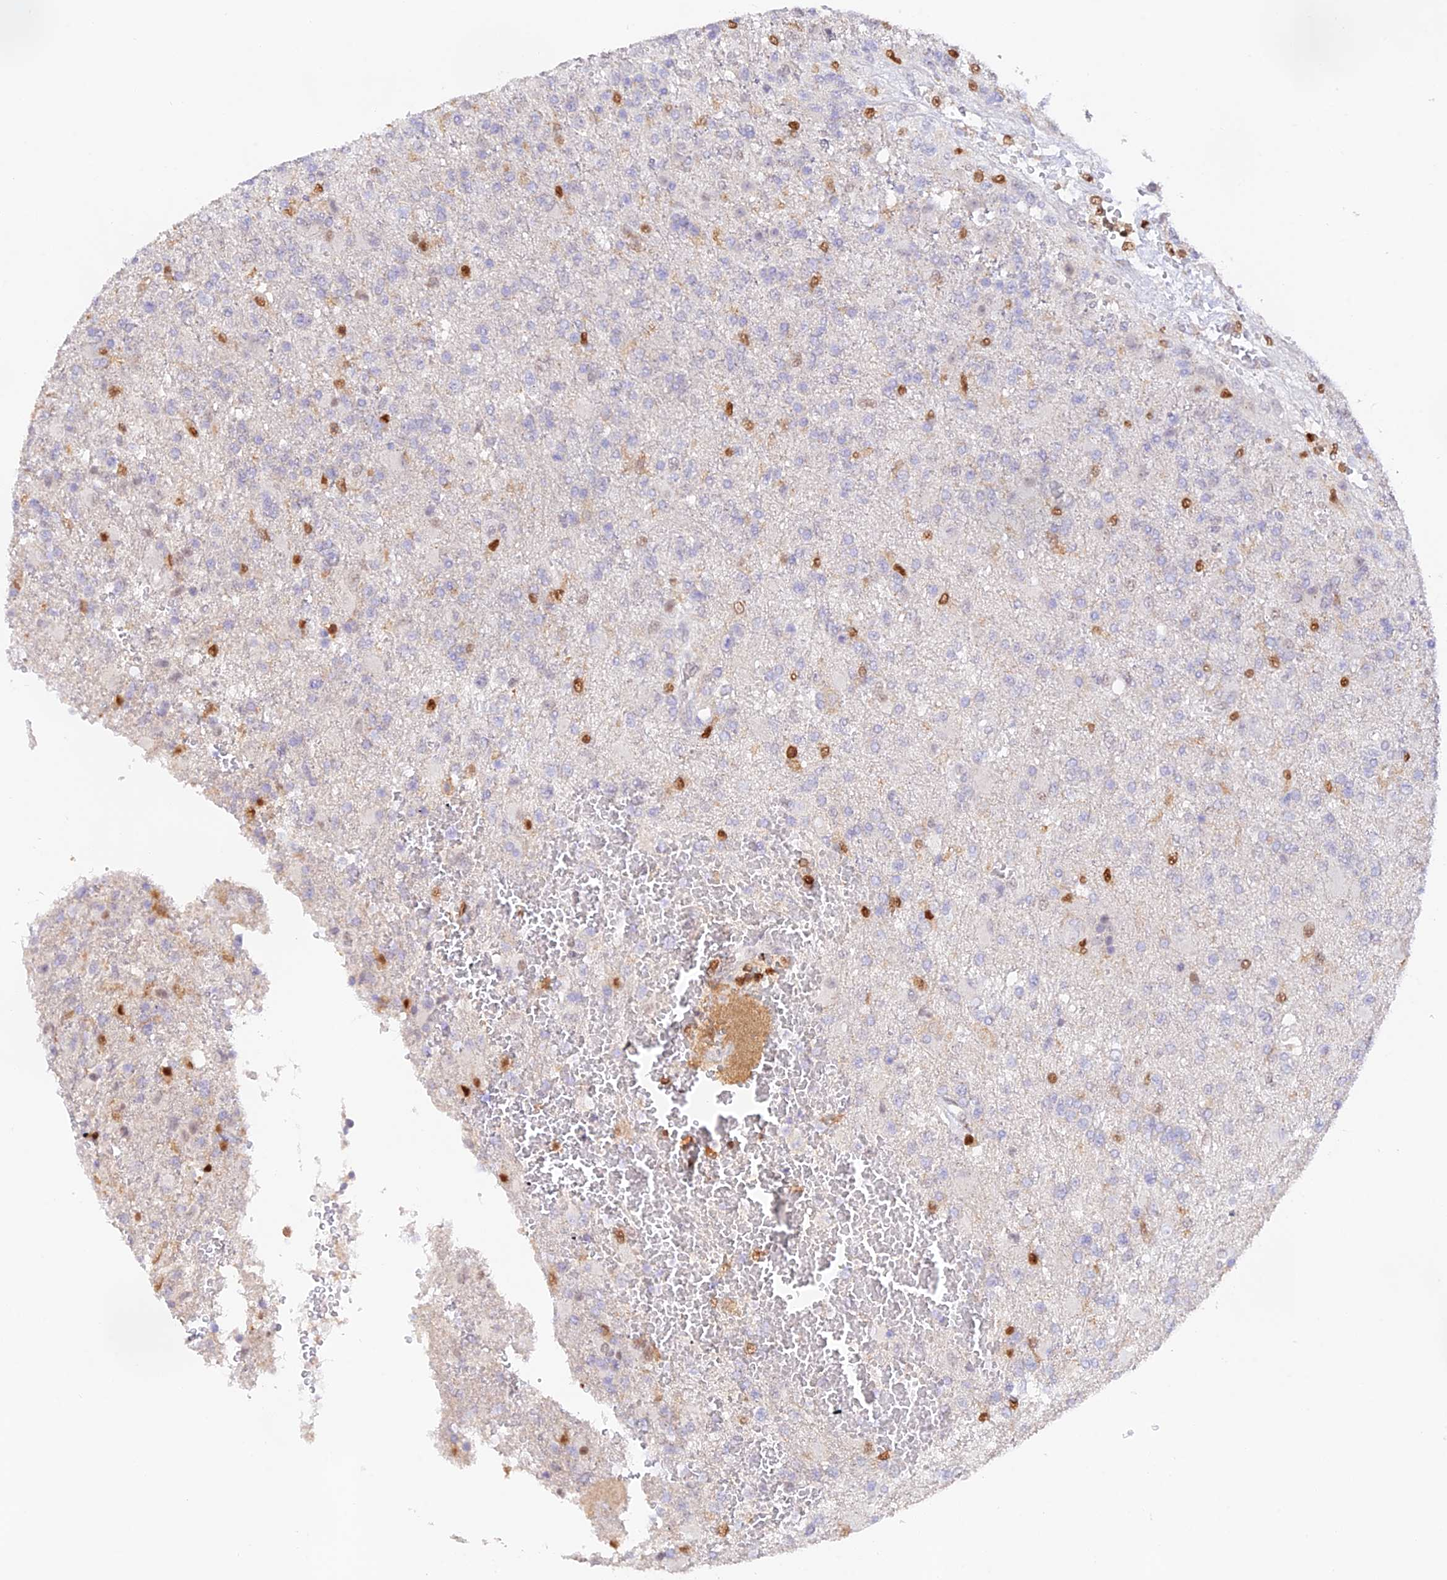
{"staining": {"intensity": "strong", "quantity": "<25%", "location": "nuclear"}, "tissue": "glioma", "cell_type": "Tumor cells", "image_type": "cancer", "snomed": [{"axis": "morphology", "description": "Glioma, malignant, High grade"}, {"axis": "topography", "description": "Brain"}], "caption": "Malignant glioma (high-grade) stained for a protein reveals strong nuclear positivity in tumor cells.", "gene": "DENND1C", "patient": {"sex": "male", "age": 56}}